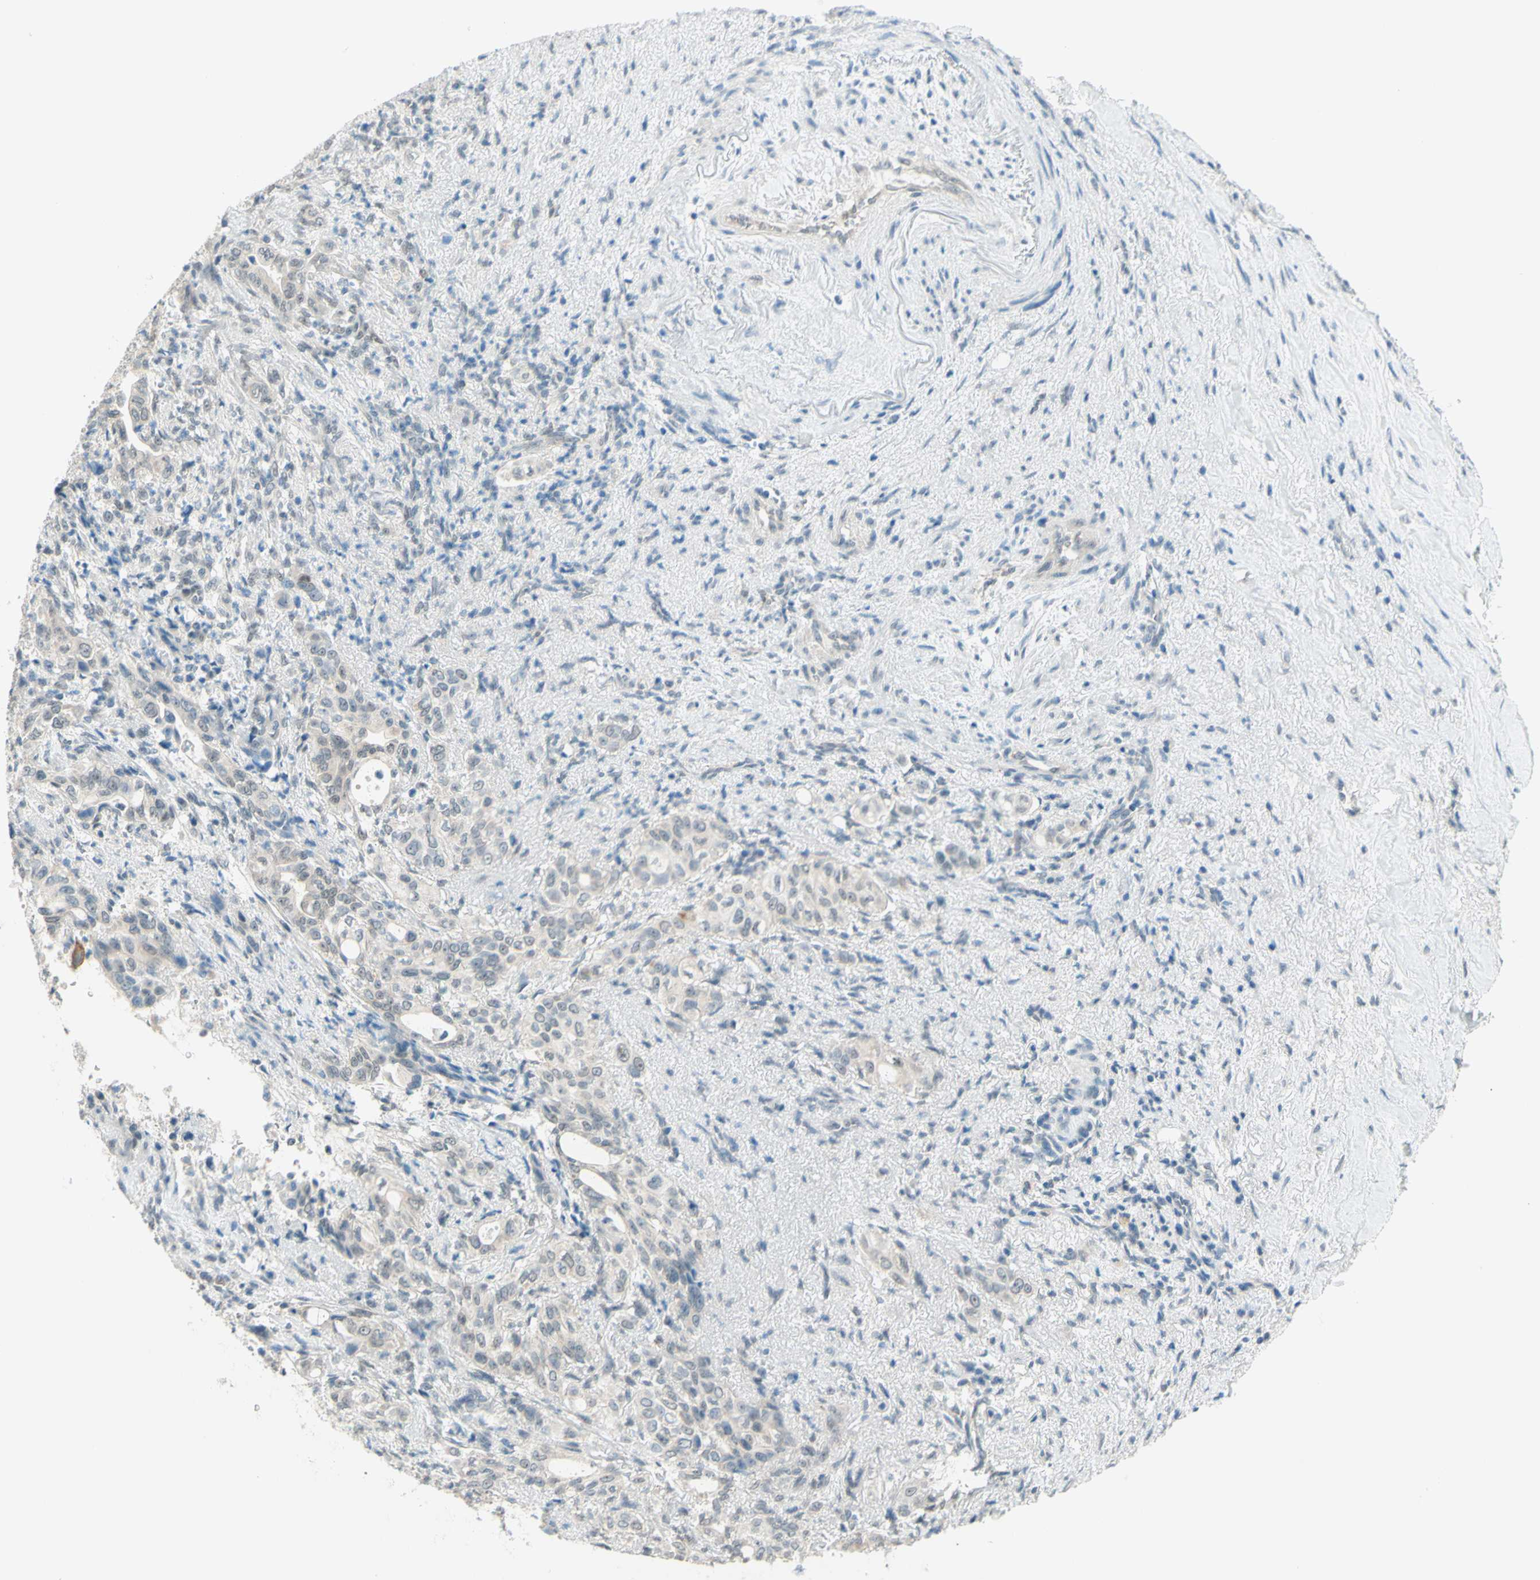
{"staining": {"intensity": "negative", "quantity": "none", "location": "none"}, "tissue": "liver cancer", "cell_type": "Tumor cells", "image_type": "cancer", "snomed": [{"axis": "morphology", "description": "Cholangiocarcinoma"}, {"axis": "topography", "description": "Liver"}], "caption": "An image of cholangiocarcinoma (liver) stained for a protein reveals no brown staining in tumor cells.", "gene": "JPH1", "patient": {"sex": "female", "age": 67}}